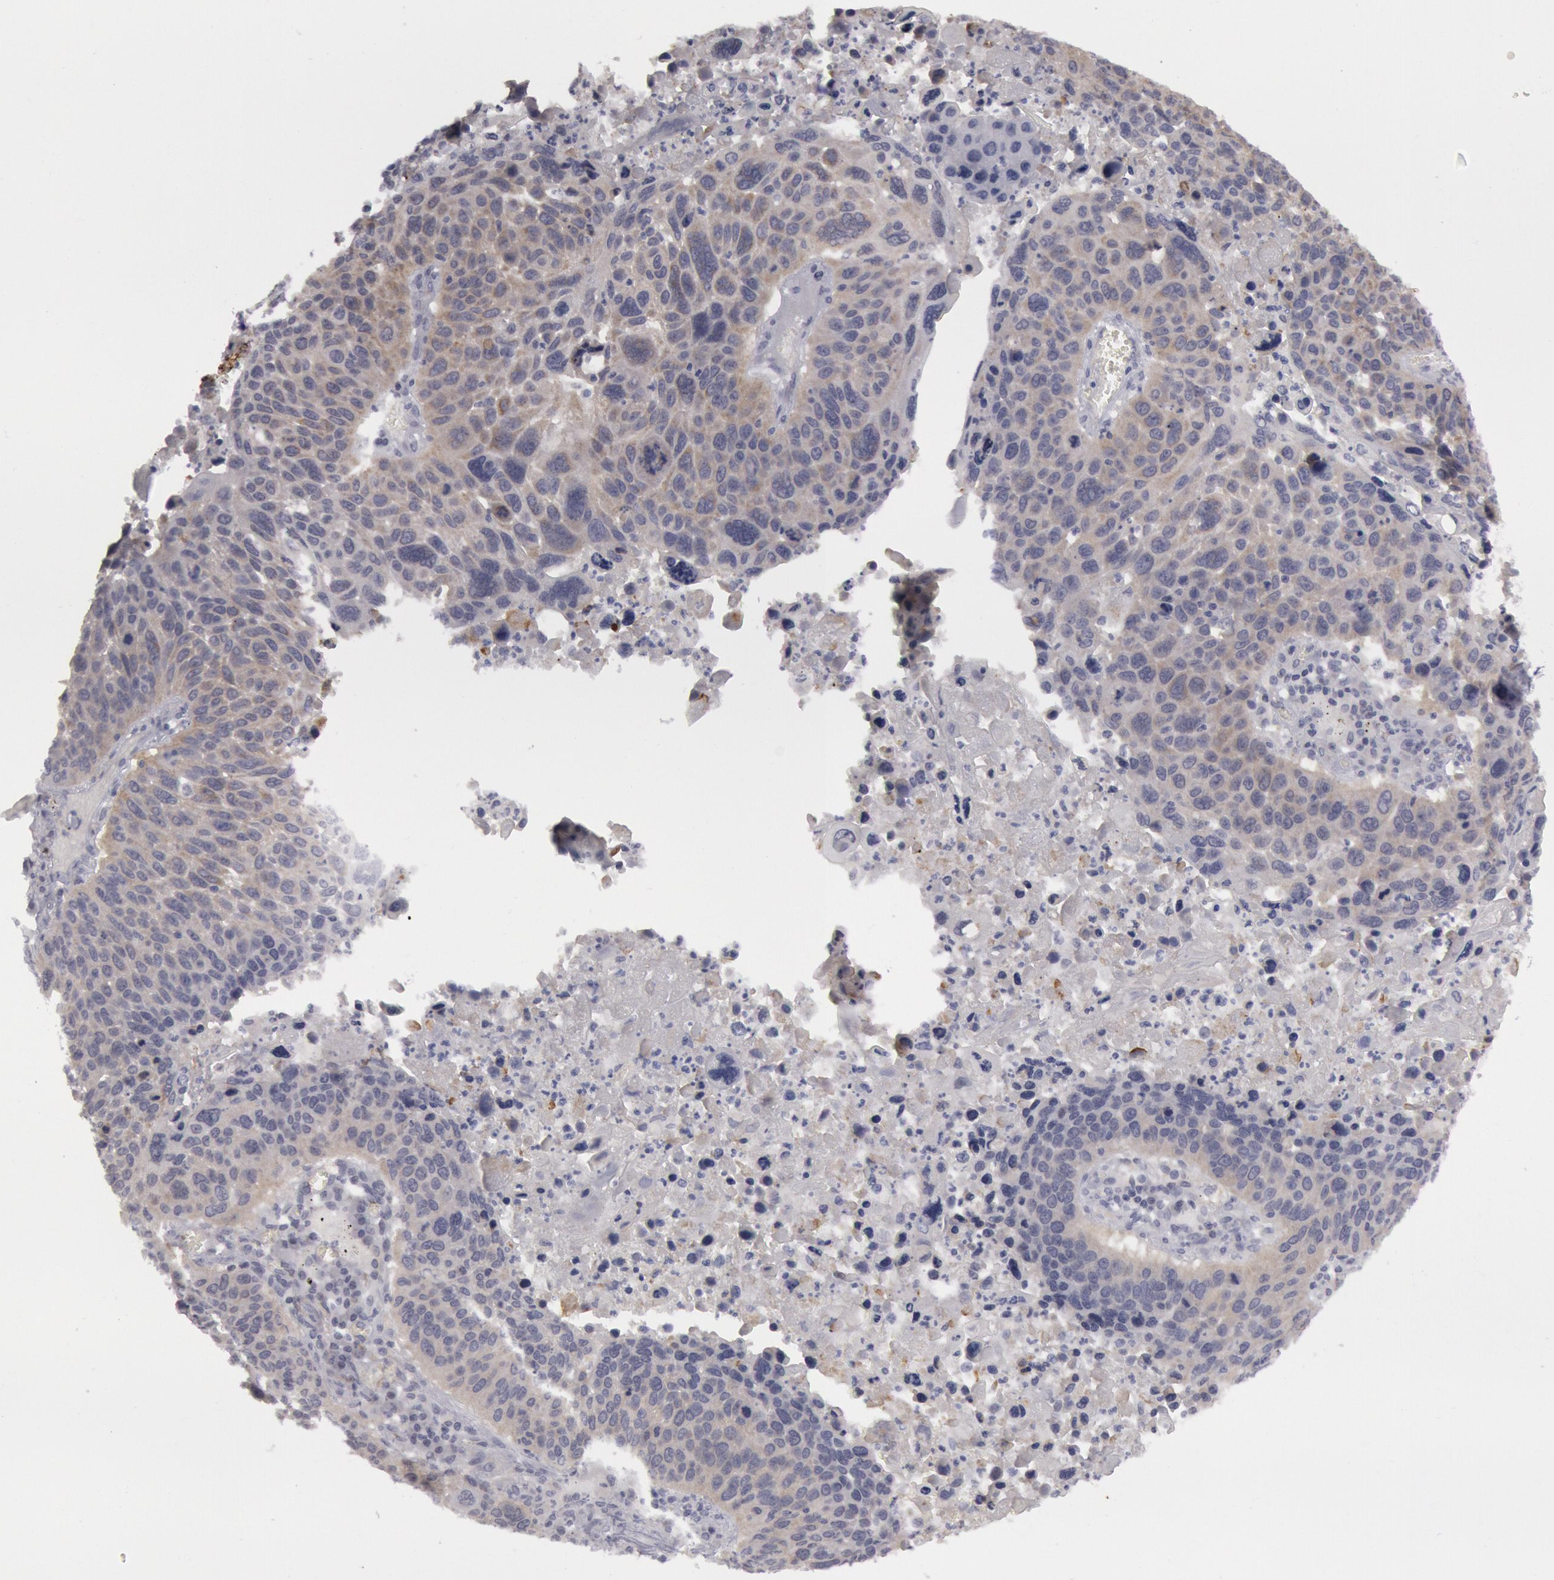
{"staining": {"intensity": "weak", "quantity": "25%-75%", "location": "cytoplasmic/membranous"}, "tissue": "lung cancer", "cell_type": "Tumor cells", "image_type": "cancer", "snomed": [{"axis": "morphology", "description": "Squamous cell carcinoma, NOS"}, {"axis": "topography", "description": "Lung"}], "caption": "Lung squamous cell carcinoma stained with a brown dye displays weak cytoplasmic/membranous positive positivity in approximately 25%-75% of tumor cells.", "gene": "JOSD1", "patient": {"sex": "male", "age": 68}}